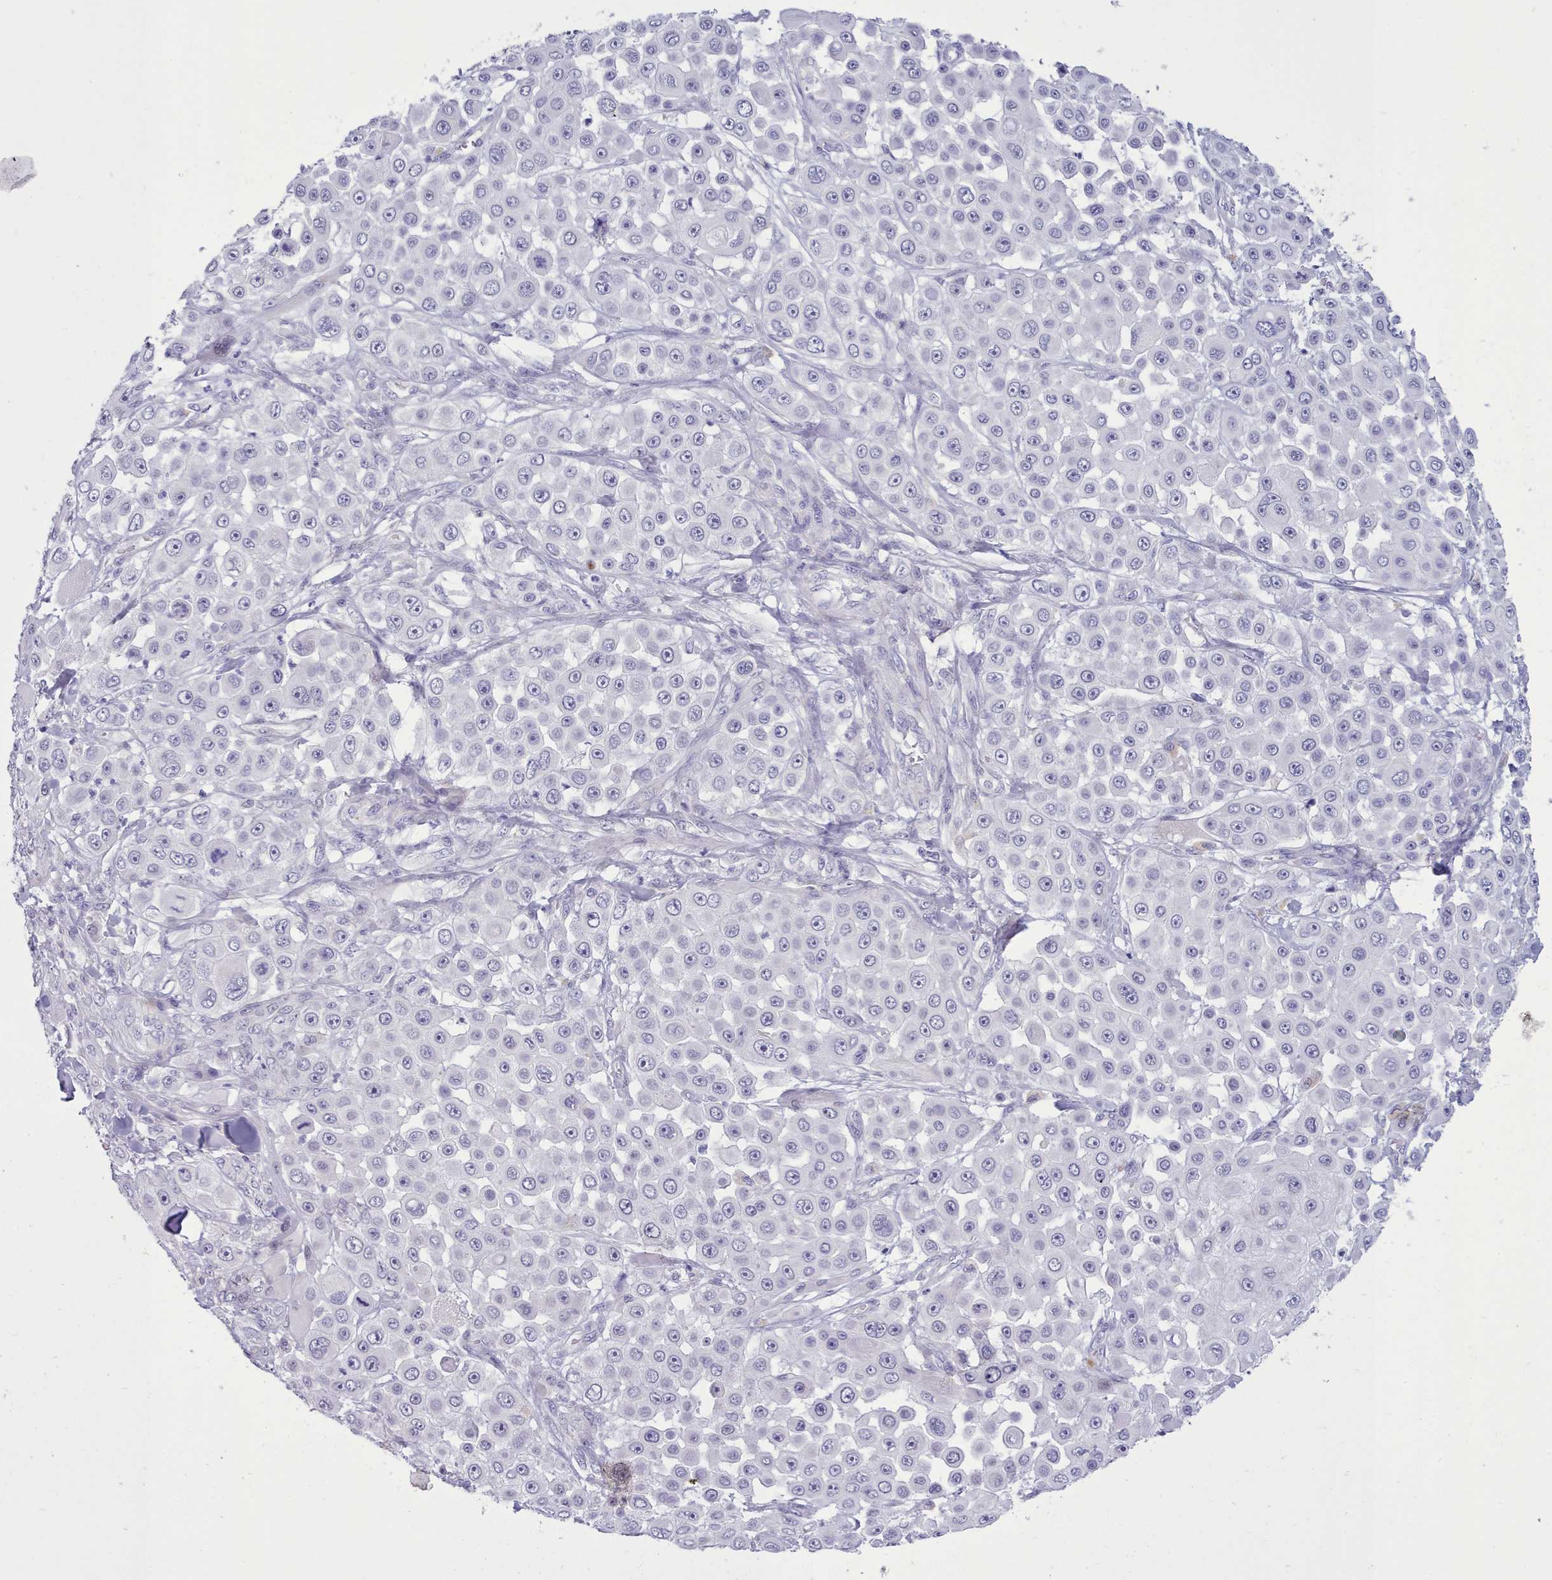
{"staining": {"intensity": "negative", "quantity": "none", "location": "none"}, "tissue": "skin cancer", "cell_type": "Tumor cells", "image_type": "cancer", "snomed": [{"axis": "morphology", "description": "Squamous cell carcinoma, NOS"}, {"axis": "topography", "description": "Skin"}], "caption": "Immunohistochemical staining of skin cancer (squamous cell carcinoma) reveals no significant expression in tumor cells.", "gene": "TMEM253", "patient": {"sex": "male", "age": 67}}